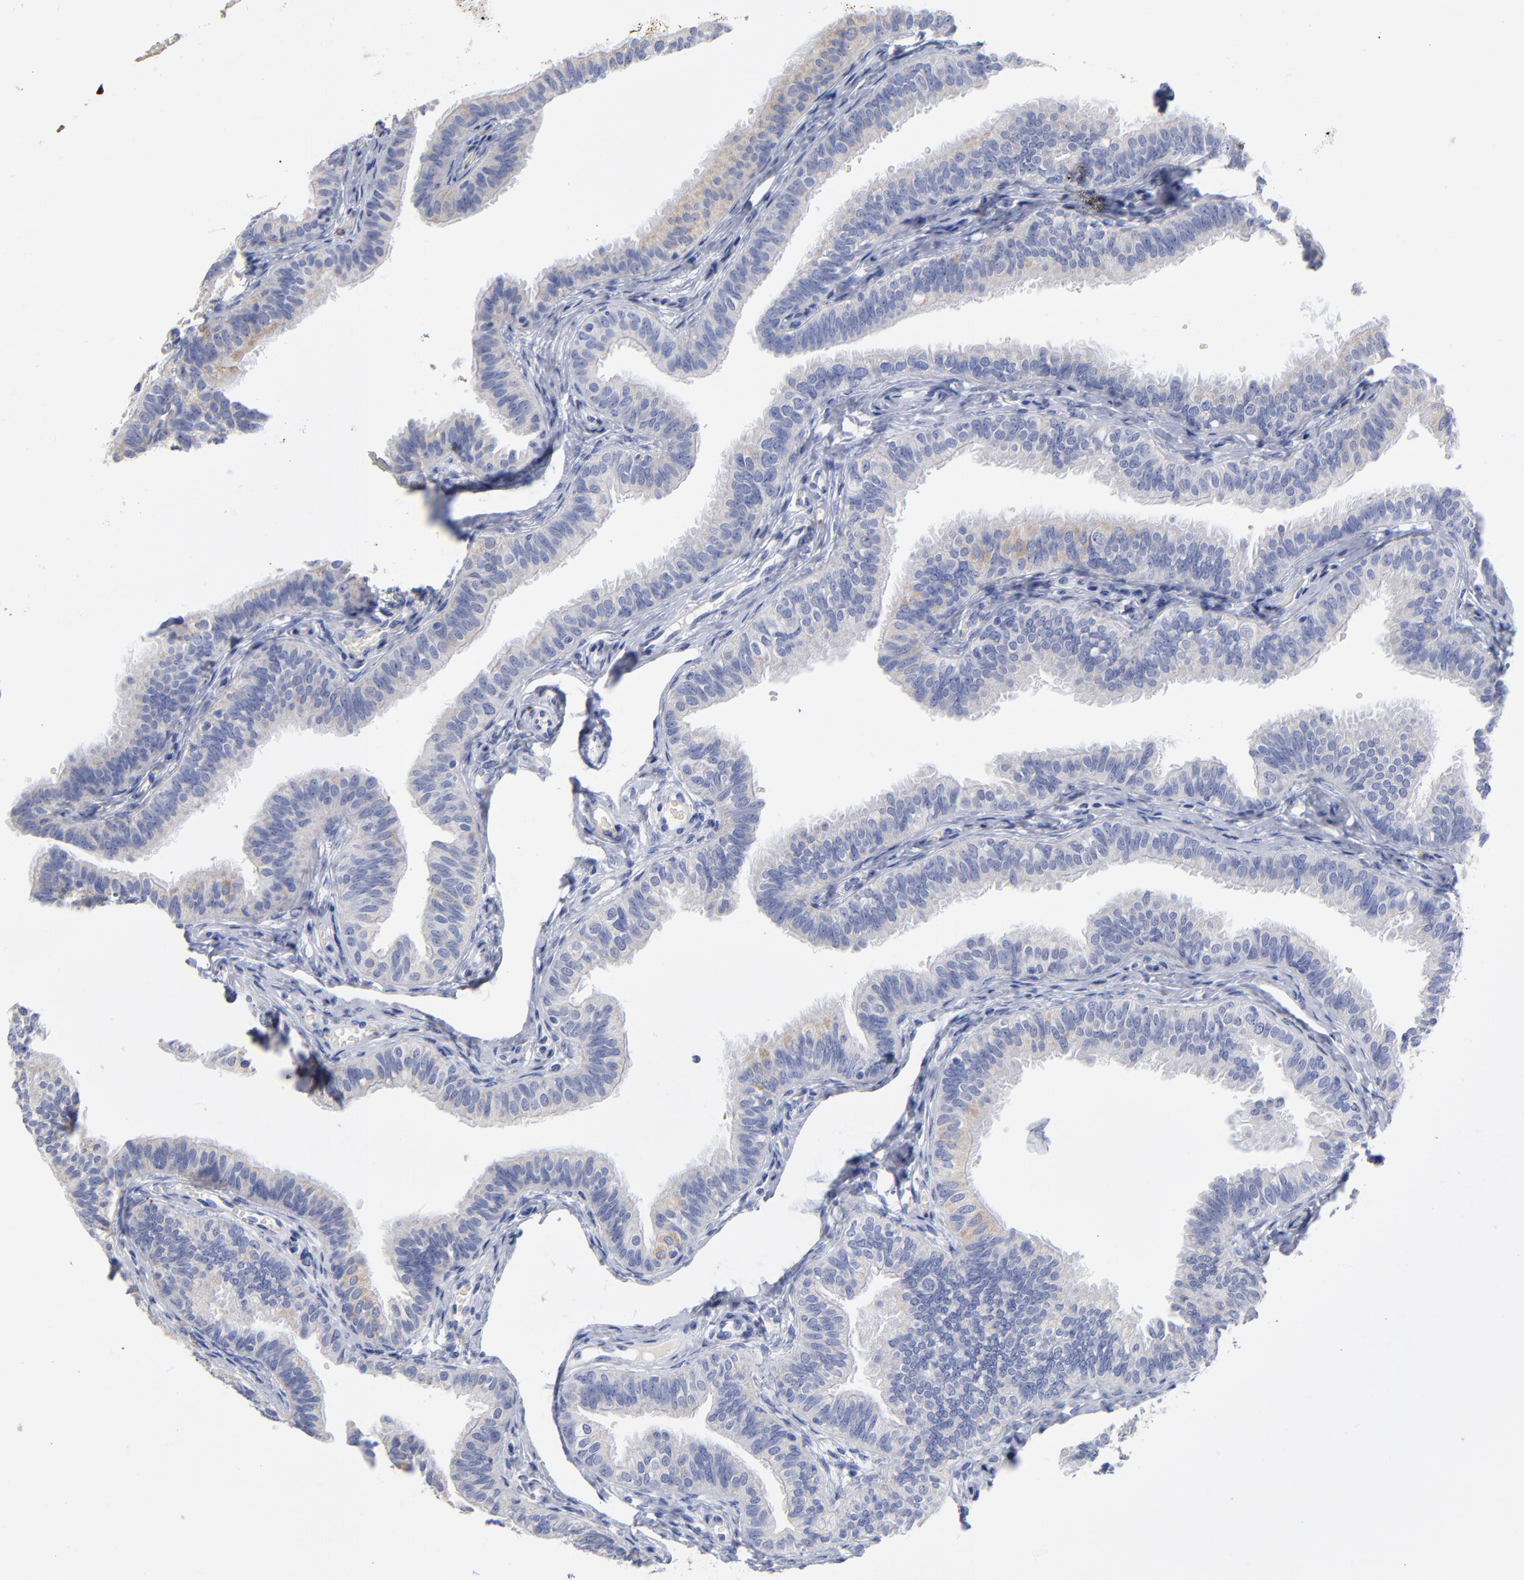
{"staining": {"intensity": "weak", "quantity": "<25%", "location": "cytoplasmic/membranous"}, "tissue": "fallopian tube", "cell_type": "Glandular cells", "image_type": "normal", "snomed": [{"axis": "morphology", "description": "Normal tissue, NOS"}, {"axis": "morphology", "description": "Dermoid, NOS"}, {"axis": "topography", "description": "Fallopian tube"}], "caption": "A high-resolution photomicrograph shows immunohistochemistry (IHC) staining of benign fallopian tube, which exhibits no significant expression in glandular cells. (DAB IHC, high magnification).", "gene": "PTP4A1", "patient": {"sex": "female", "age": 33}}